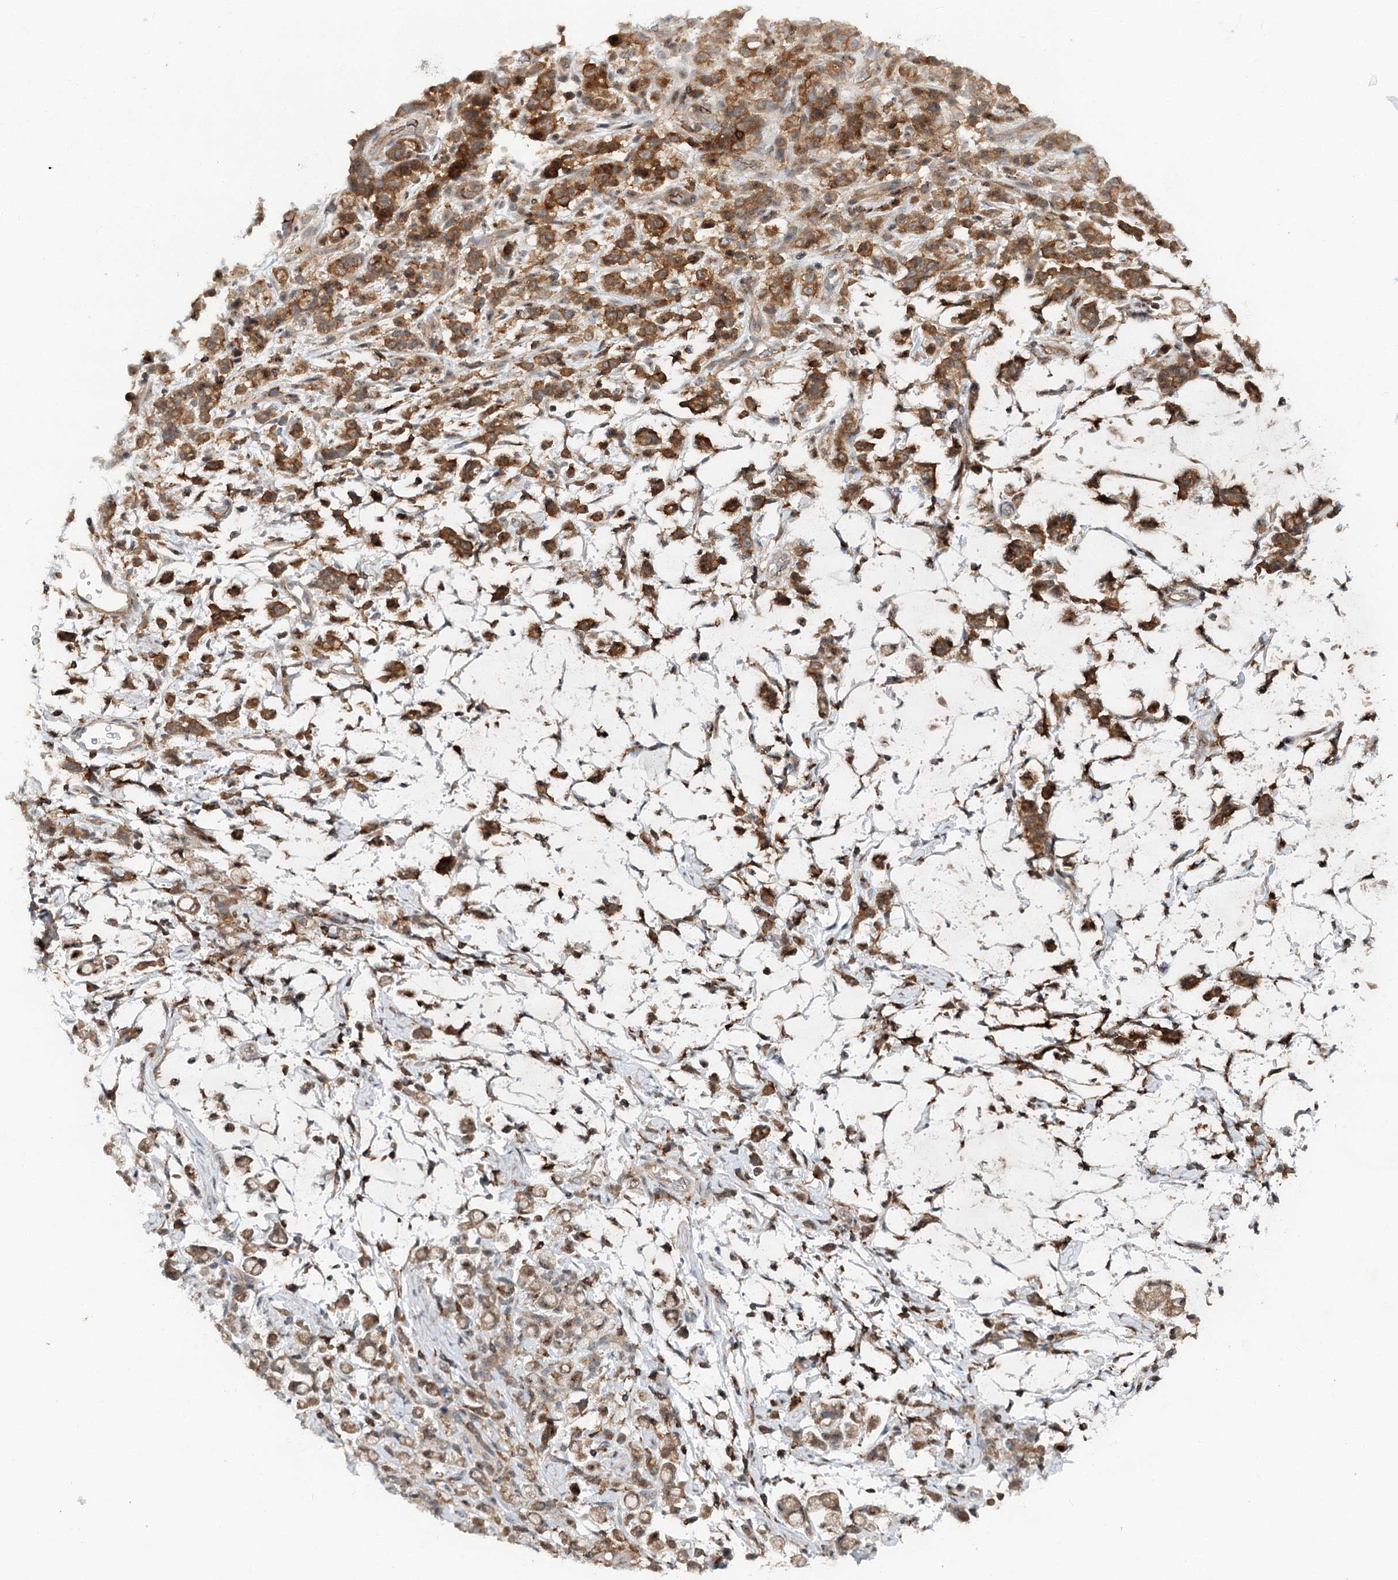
{"staining": {"intensity": "moderate", "quantity": ">75%", "location": "cytoplasmic/membranous"}, "tissue": "stomach cancer", "cell_type": "Tumor cells", "image_type": "cancer", "snomed": [{"axis": "morphology", "description": "Adenocarcinoma, NOS"}, {"axis": "topography", "description": "Stomach"}], "caption": "Adenocarcinoma (stomach) stained with a brown dye displays moderate cytoplasmic/membranous positive positivity in approximately >75% of tumor cells.", "gene": "CDC42SE2", "patient": {"sex": "female", "age": 60}}